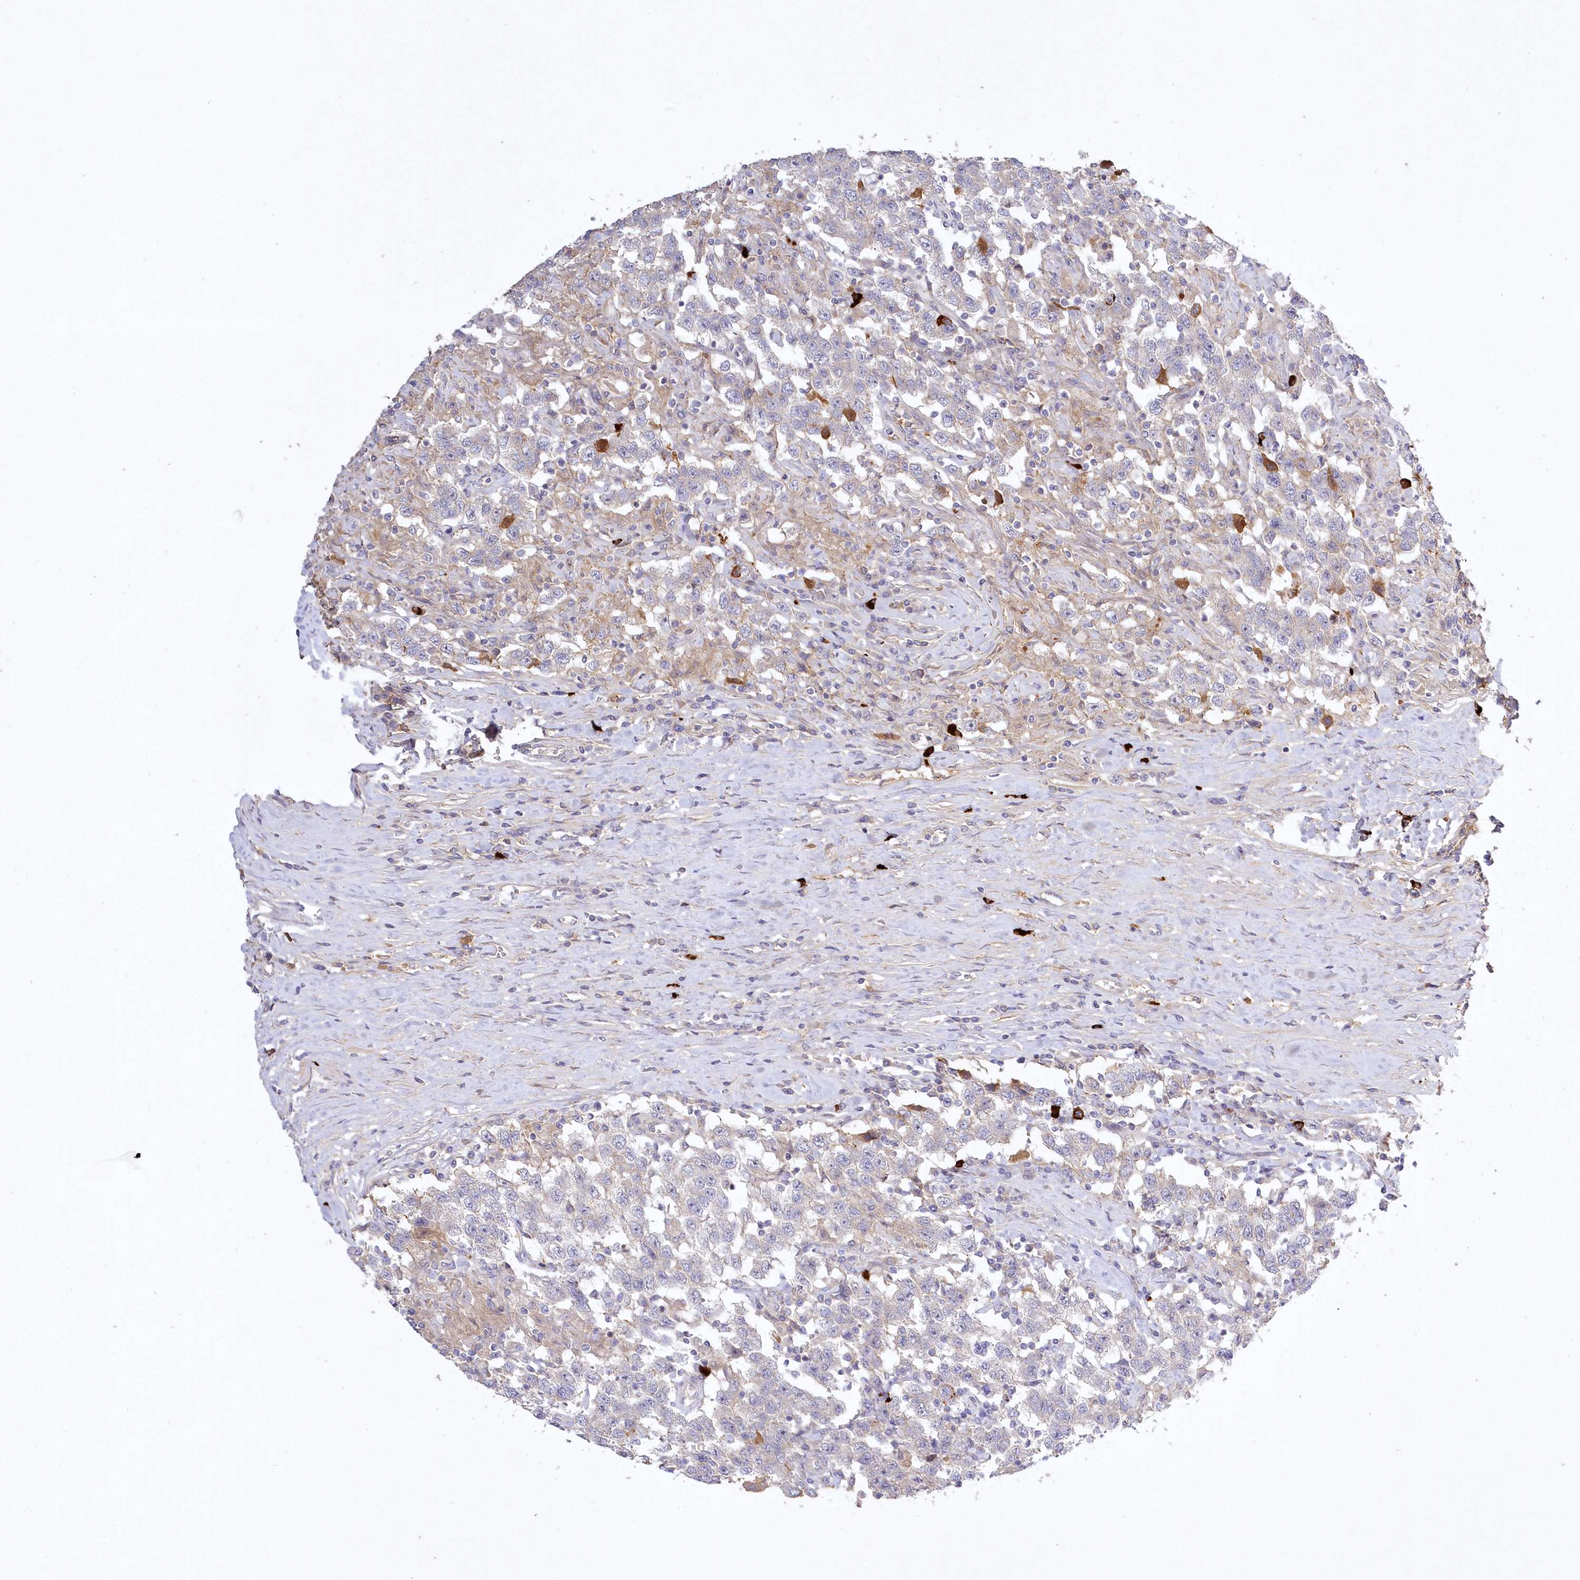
{"staining": {"intensity": "weak", "quantity": "<25%", "location": "cytoplasmic/membranous"}, "tissue": "testis cancer", "cell_type": "Tumor cells", "image_type": "cancer", "snomed": [{"axis": "morphology", "description": "Seminoma, NOS"}, {"axis": "topography", "description": "Testis"}], "caption": "Human testis cancer (seminoma) stained for a protein using immunohistochemistry exhibits no expression in tumor cells.", "gene": "WBP1L", "patient": {"sex": "male", "age": 41}}